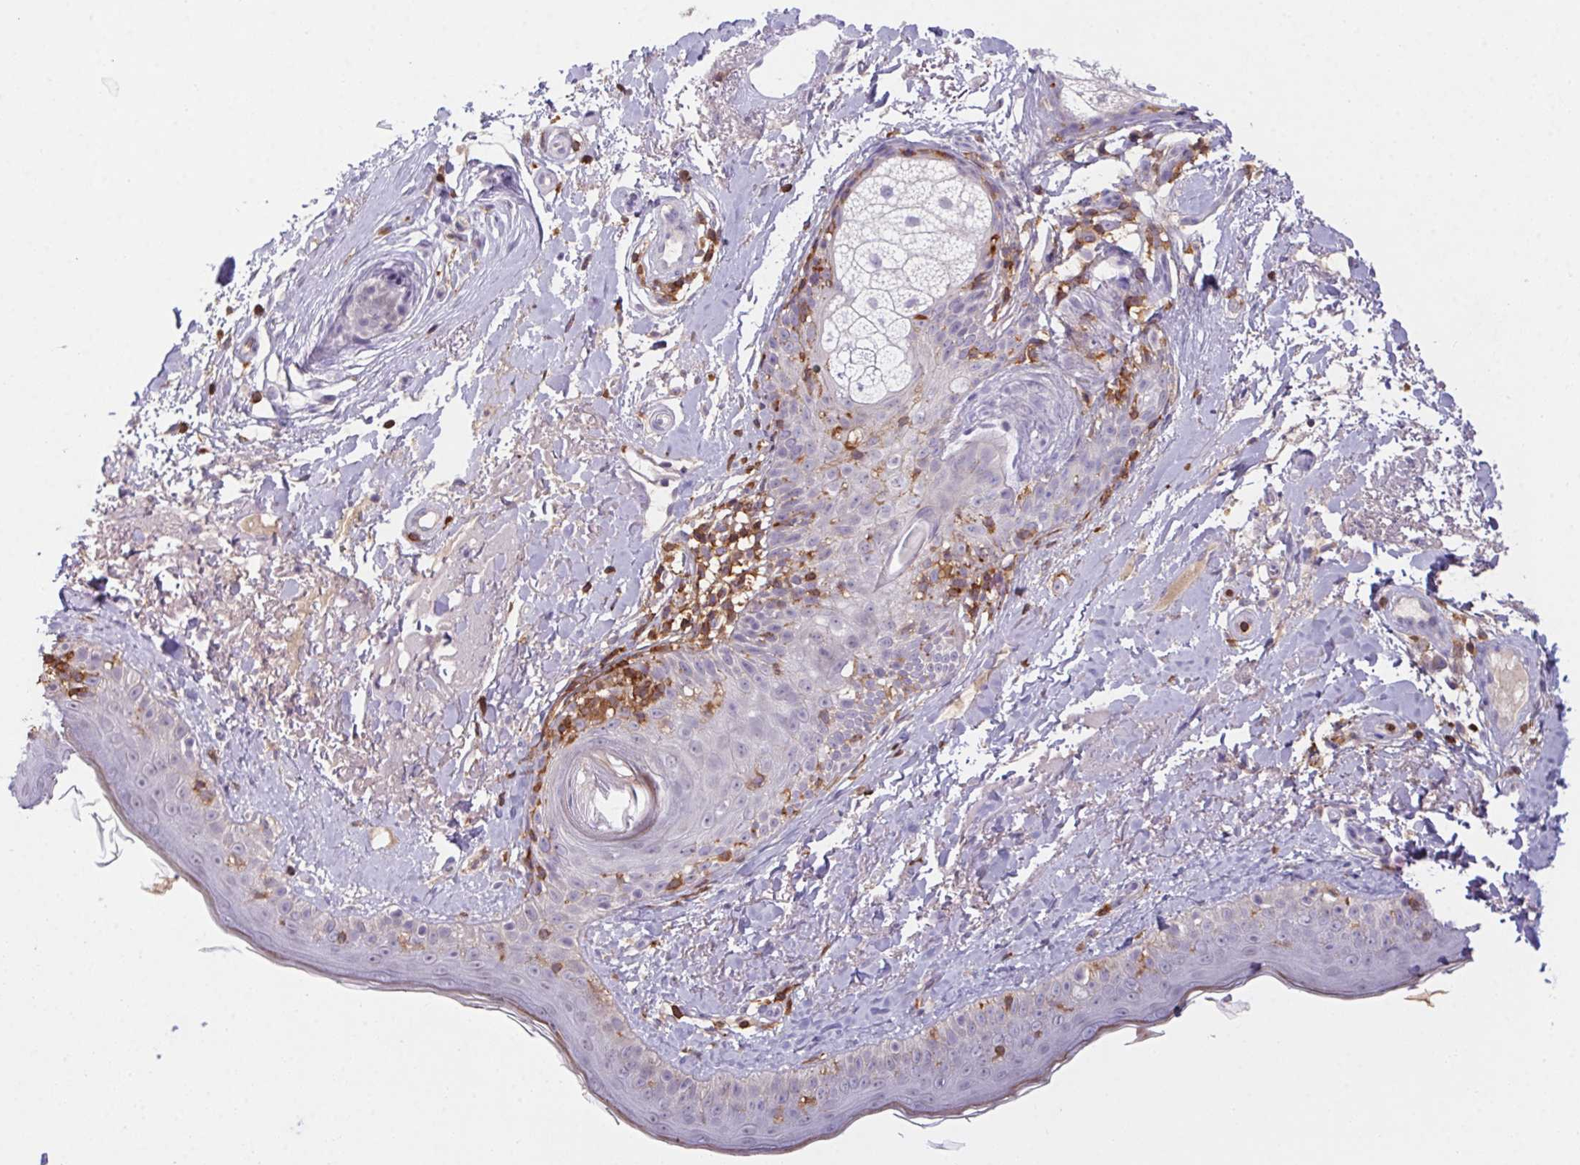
{"staining": {"intensity": "negative", "quantity": "none", "location": "none"}, "tissue": "skin", "cell_type": "Fibroblasts", "image_type": "normal", "snomed": [{"axis": "morphology", "description": "Normal tissue, NOS"}, {"axis": "topography", "description": "Skin"}], "caption": "Immunohistochemical staining of benign skin displays no significant expression in fibroblasts. The staining is performed using DAB brown chromogen with nuclei counter-stained in using hematoxylin.", "gene": "APBB1IP", "patient": {"sex": "male", "age": 73}}